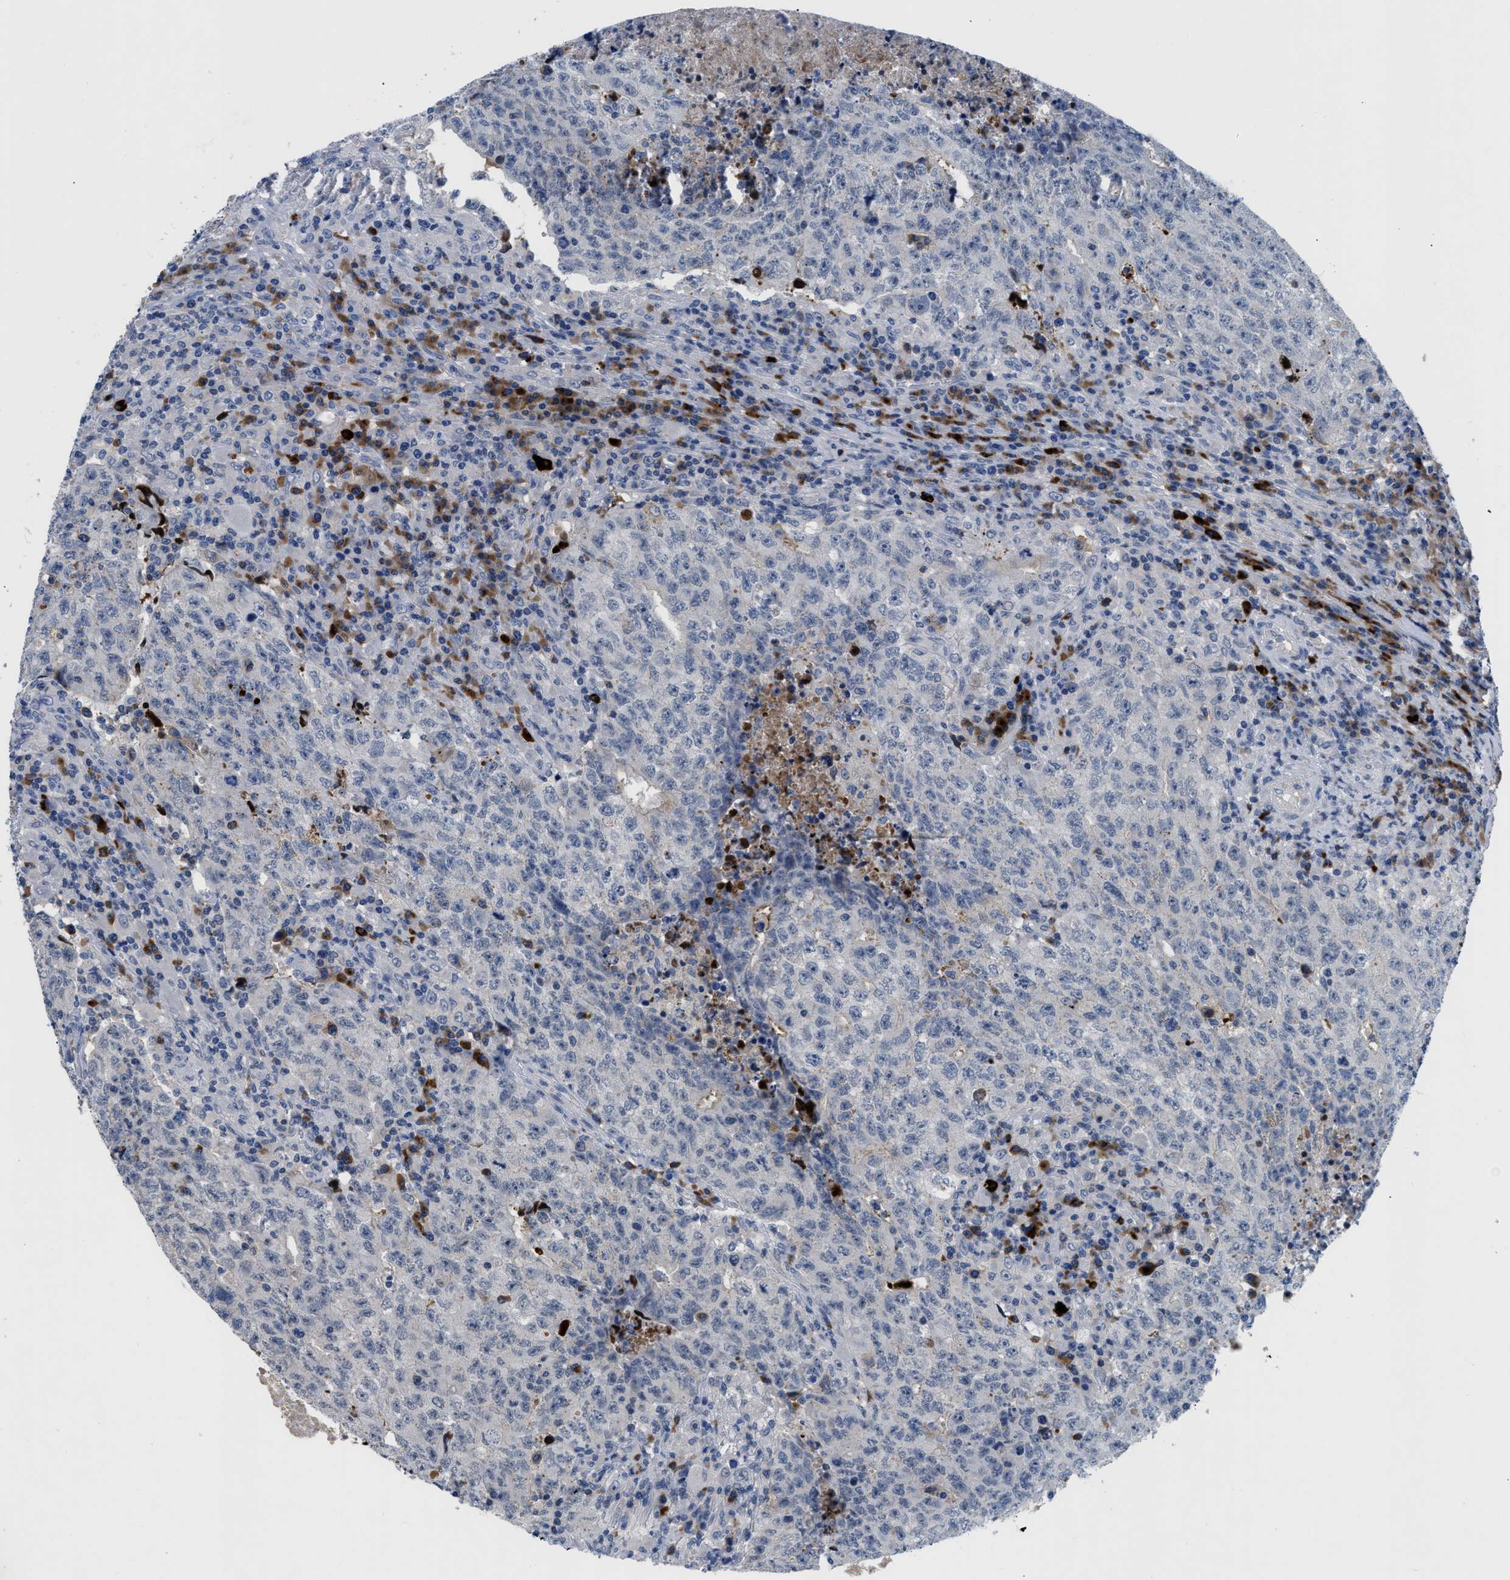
{"staining": {"intensity": "negative", "quantity": "none", "location": "none"}, "tissue": "testis cancer", "cell_type": "Tumor cells", "image_type": "cancer", "snomed": [{"axis": "morphology", "description": "Necrosis, NOS"}, {"axis": "morphology", "description": "Carcinoma, Embryonal, NOS"}, {"axis": "topography", "description": "Testis"}], "caption": "DAB (3,3'-diaminobenzidine) immunohistochemical staining of human testis embryonal carcinoma exhibits no significant positivity in tumor cells.", "gene": "OR9K2", "patient": {"sex": "male", "age": 19}}